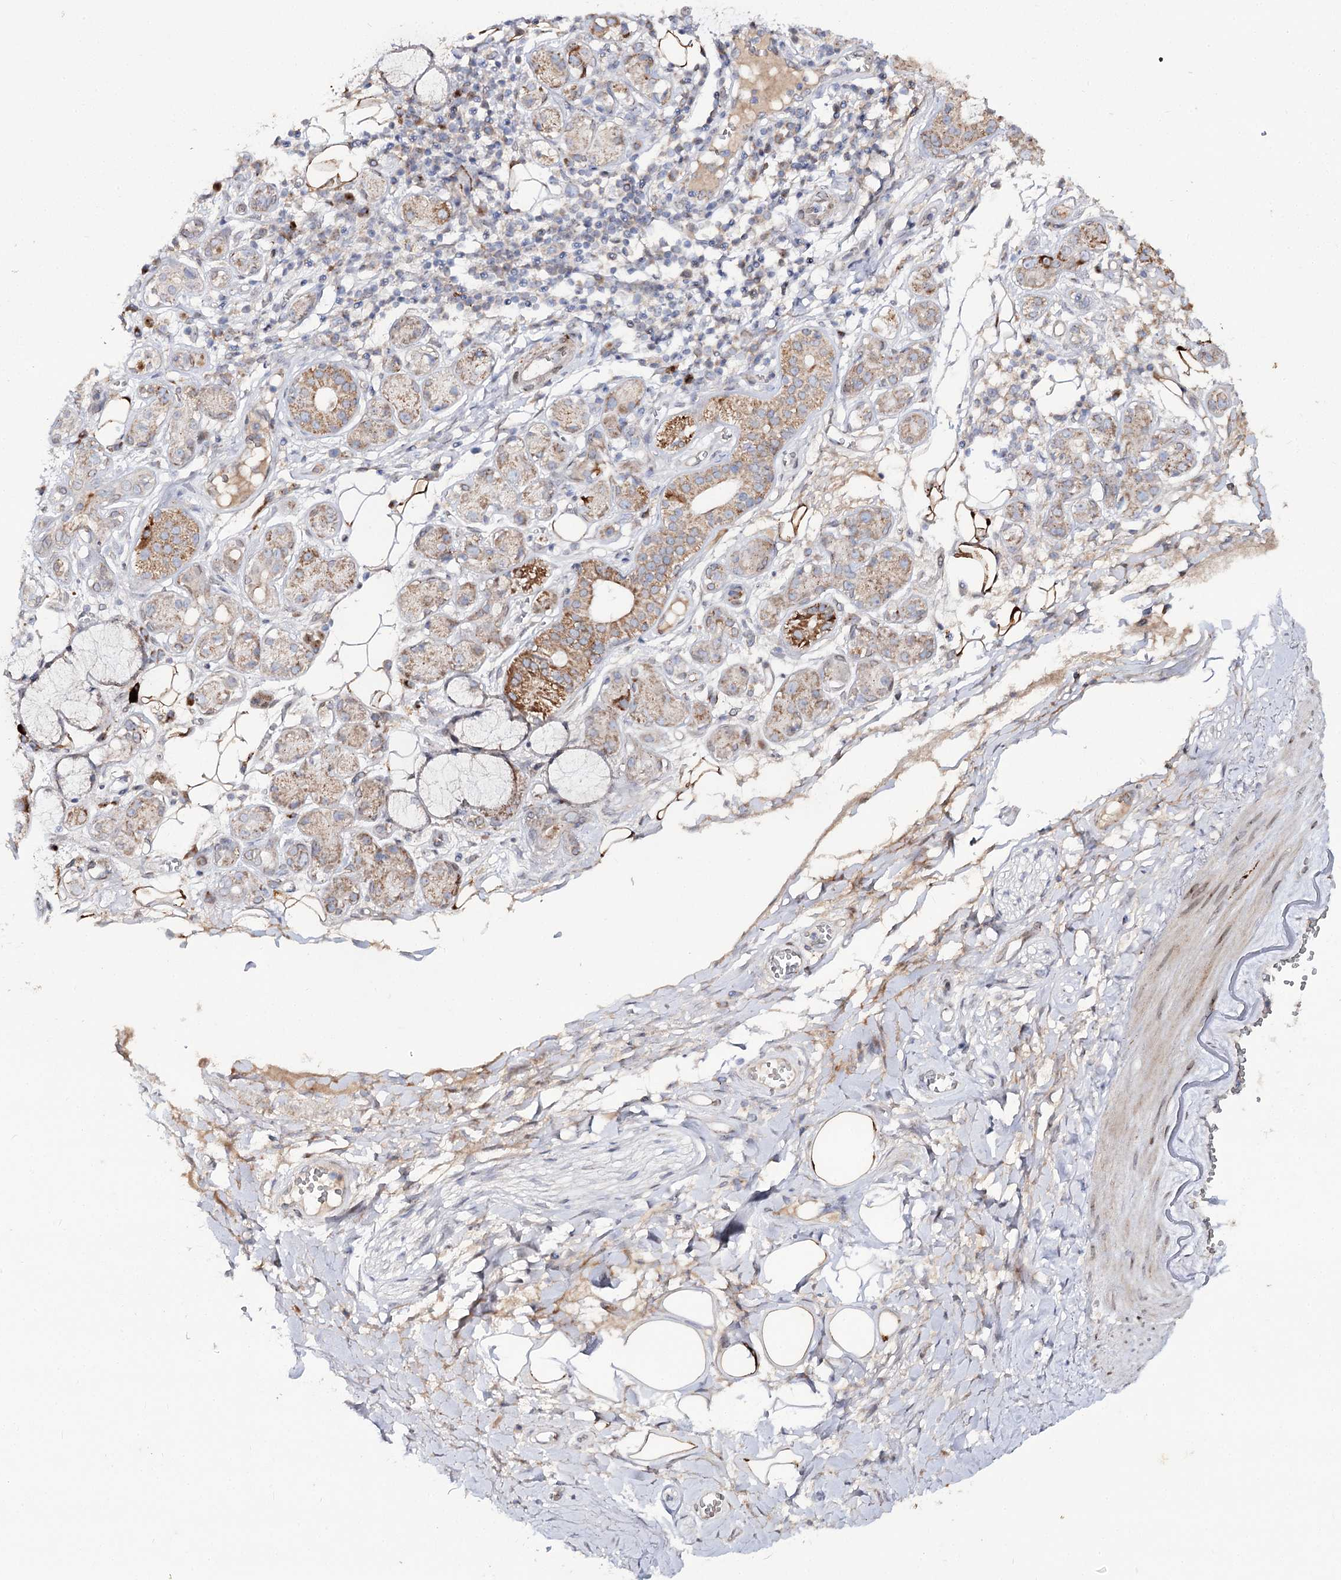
{"staining": {"intensity": "negative", "quantity": "none", "location": "none"}, "tissue": "adipose tissue", "cell_type": "Adipocytes", "image_type": "normal", "snomed": [{"axis": "morphology", "description": "Normal tissue, NOS"}, {"axis": "morphology", "description": "Inflammation, NOS"}, {"axis": "topography", "description": "Salivary gland"}, {"axis": "topography", "description": "Peripheral nerve tissue"}], "caption": "DAB immunohistochemical staining of benign human adipose tissue displays no significant staining in adipocytes. (Brightfield microscopy of DAB immunohistochemistry at high magnification).", "gene": "C11orf80", "patient": {"sex": "female", "age": 75}}